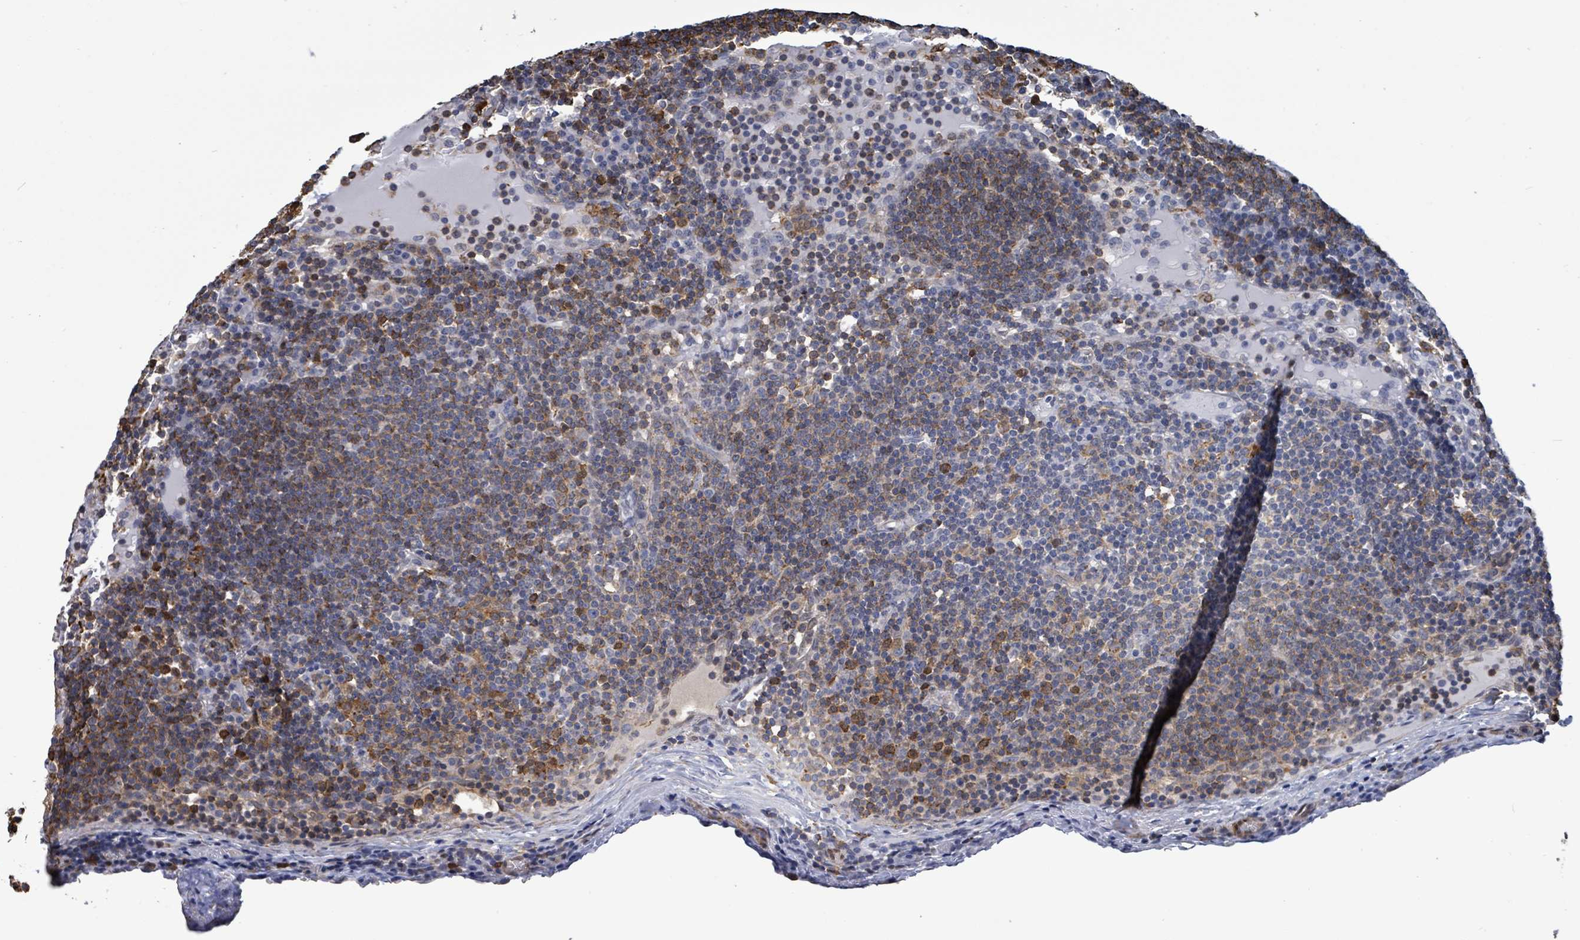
{"staining": {"intensity": "moderate", "quantity": "<25%", "location": "cytoplasmic/membranous"}, "tissue": "lymph node", "cell_type": "Germinal center cells", "image_type": "normal", "snomed": [{"axis": "morphology", "description": "Normal tissue, NOS"}, {"axis": "topography", "description": "Lymph node"}], "caption": "Immunohistochemistry (DAB (3,3'-diaminobenzidine)) staining of benign human lymph node shows moderate cytoplasmic/membranous protein staining in about <25% of germinal center cells. Nuclei are stained in blue.", "gene": "PRKRIP1", "patient": {"sex": "male", "age": 53}}